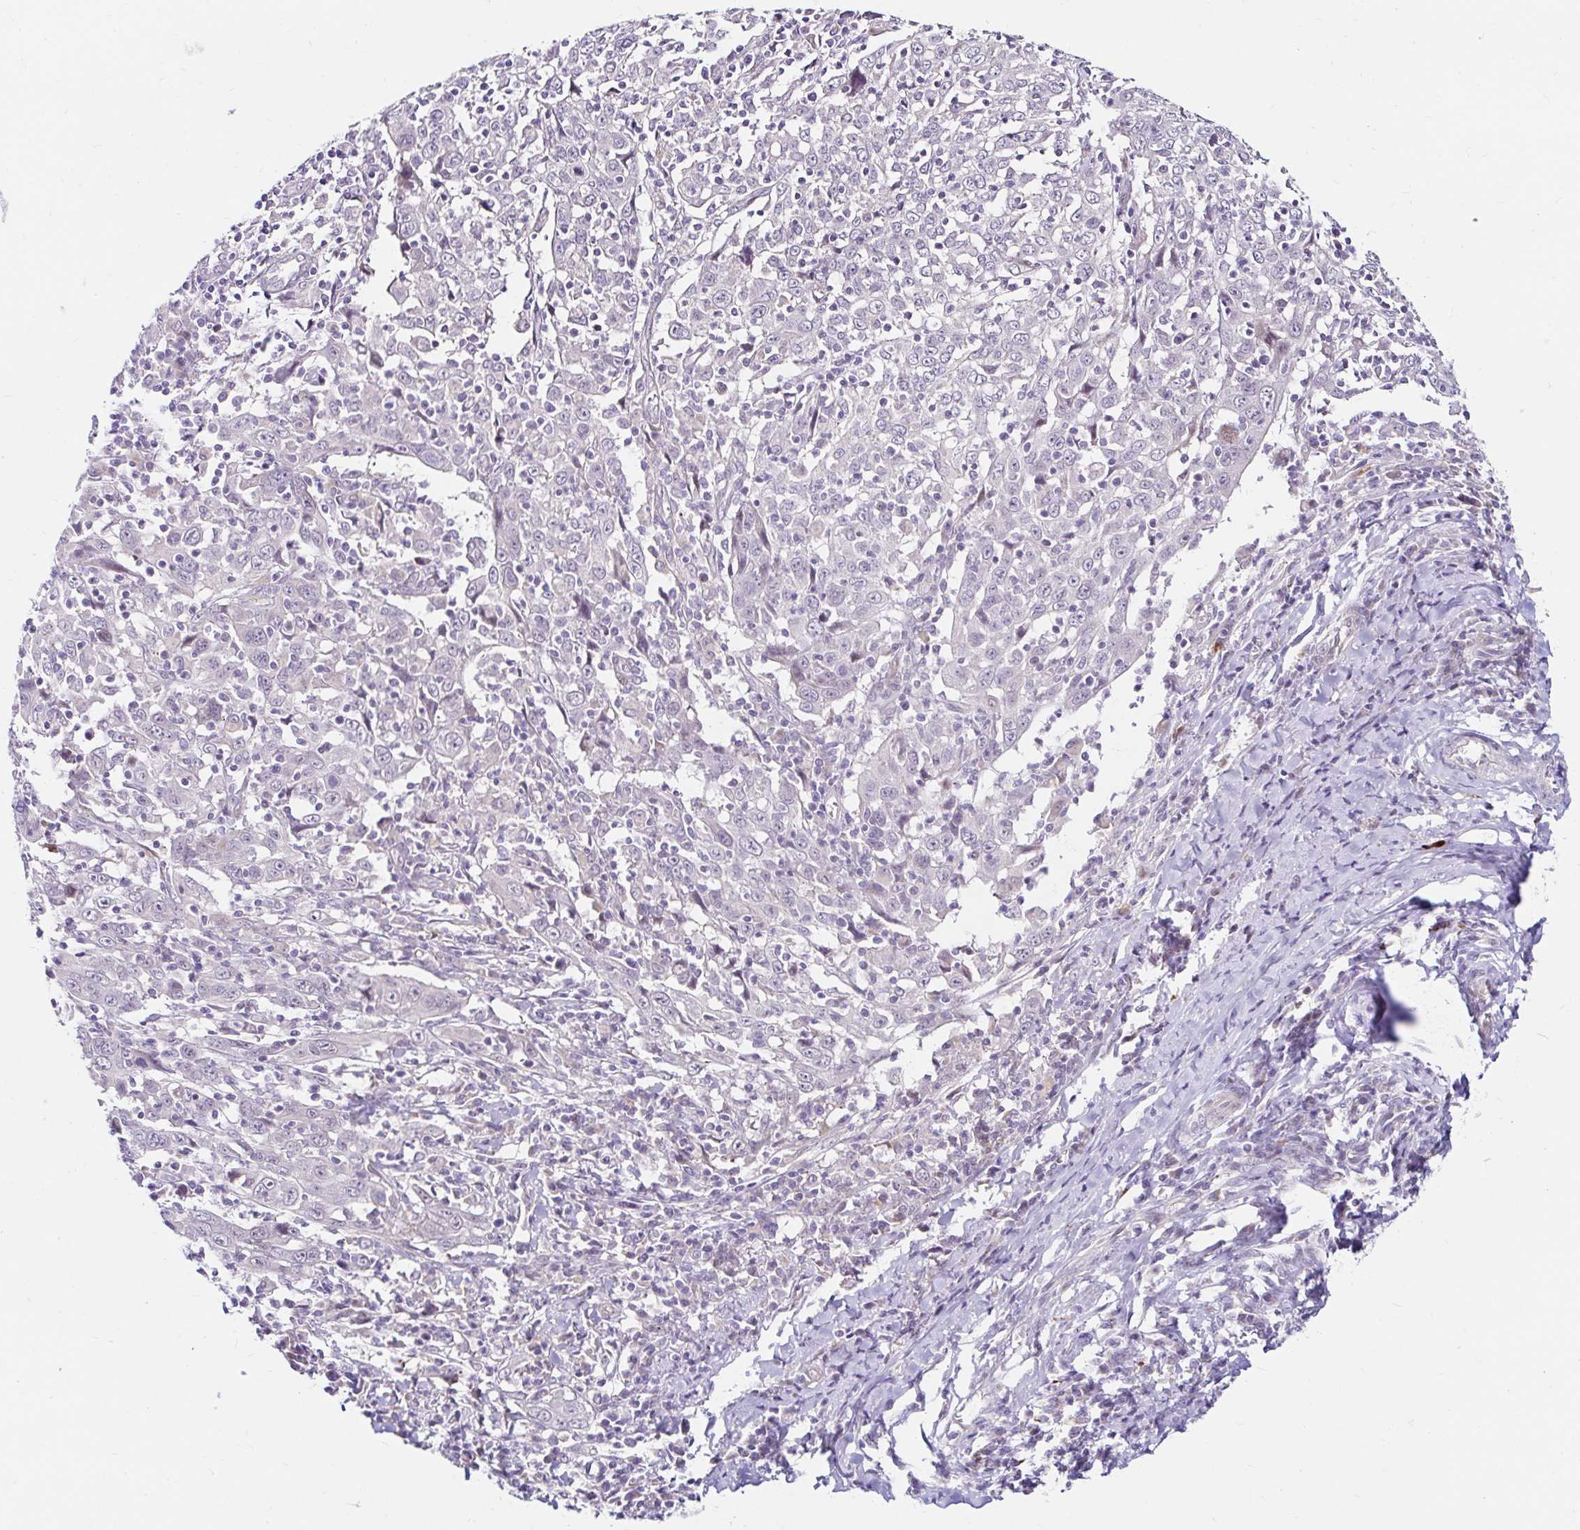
{"staining": {"intensity": "negative", "quantity": "none", "location": "none"}, "tissue": "cervical cancer", "cell_type": "Tumor cells", "image_type": "cancer", "snomed": [{"axis": "morphology", "description": "Squamous cell carcinoma, NOS"}, {"axis": "topography", "description": "Cervix"}], "caption": "Tumor cells show no significant expression in cervical cancer (squamous cell carcinoma).", "gene": "GUCY1A1", "patient": {"sex": "female", "age": 46}}